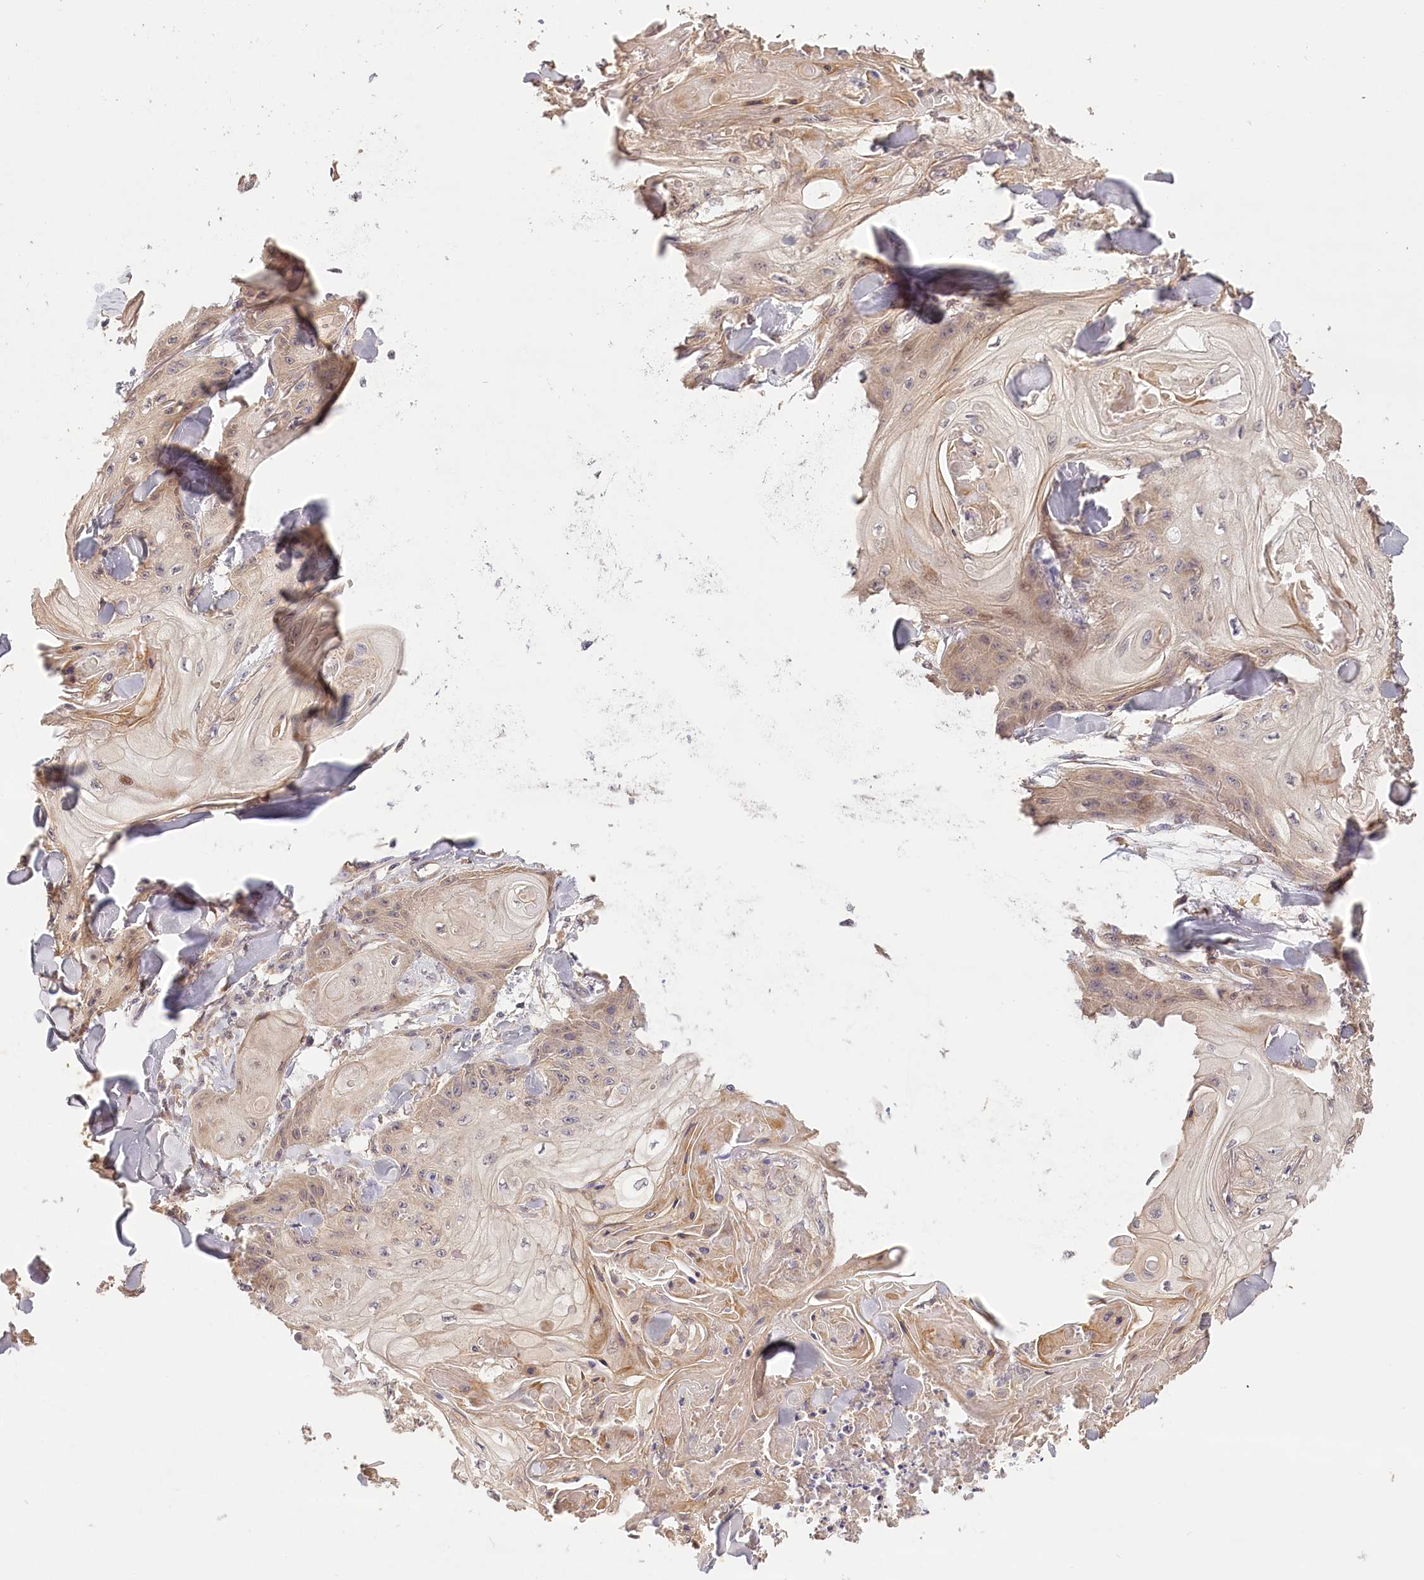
{"staining": {"intensity": "weak", "quantity": ">75%", "location": "cytoplasmic/membranous"}, "tissue": "skin cancer", "cell_type": "Tumor cells", "image_type": "cancer", "snomed": [{"axis": "morphology", "description": "Squamous cell carcinoma, NOS"}, {"axis": "topography", "description": "Skin"}], "caption": "Human skin cancer (squamous cell carcinoma) stained for a protein (brown) exhibits weak cytoplasmic/membranous positive expression in approximately >75% of tumor cells.", "gene": "LSS", "patient": {"sex": "male", "age": 74}}